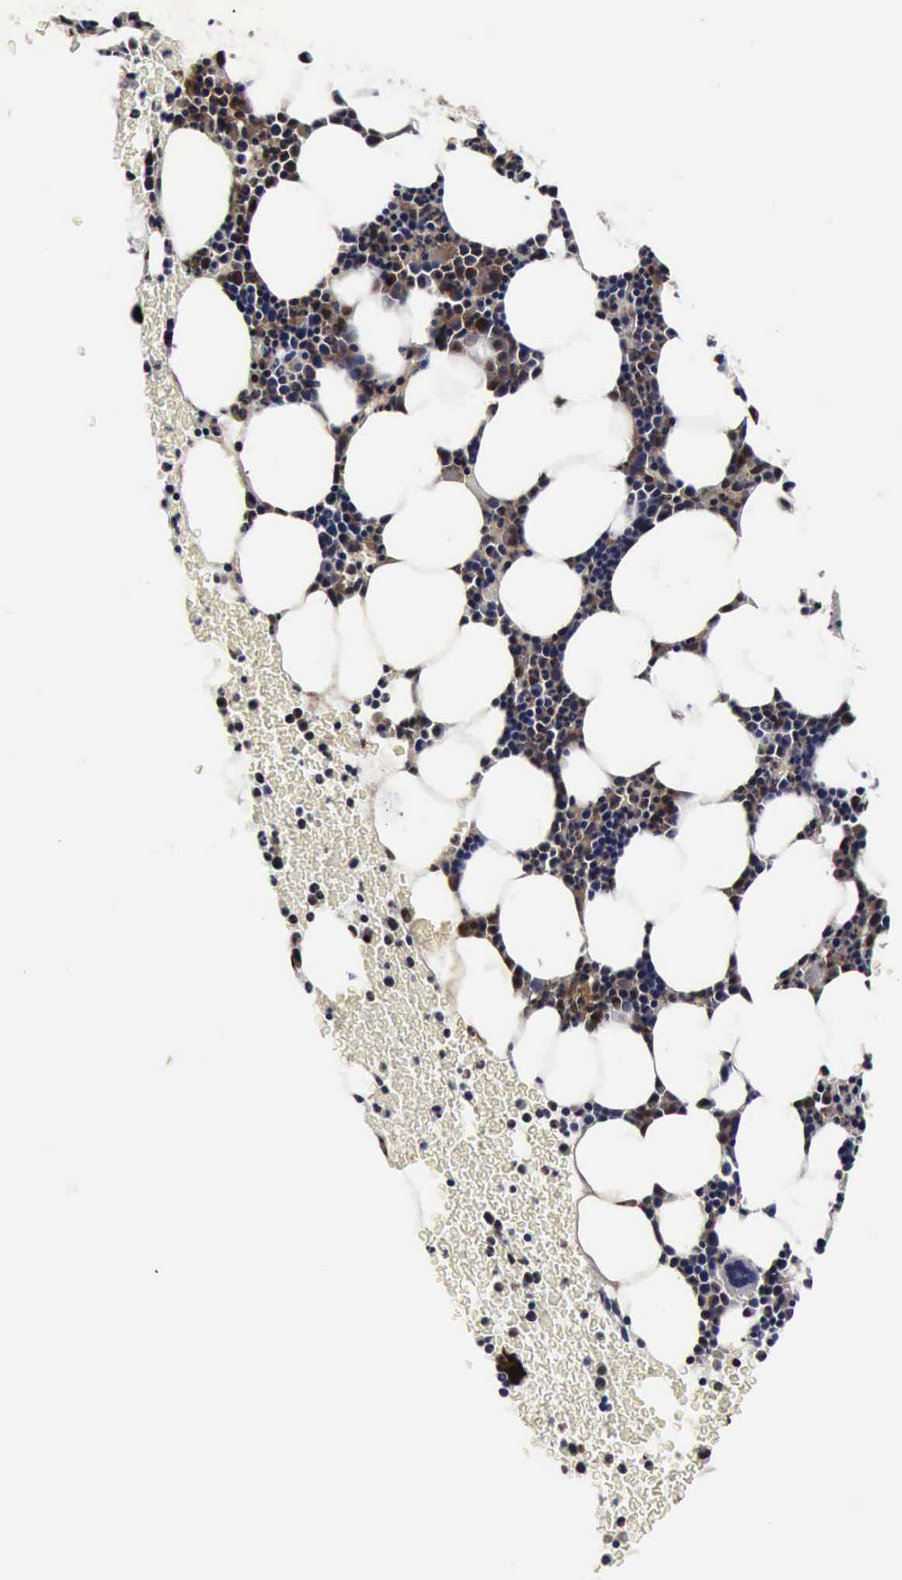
{"staining": {"intensity": "weak", "quantity": "25%-75%", "location": "cytoplasmic/membranous"}, "tissue": "bone marrow", "cell_type": "Hematopoietic cells", "image_type": "normal", "snomed": [{"axis": "morphology", "description": "Normal tissue, NOS"}, {"axis": "topography", "description": "Bone marrow"}], "caption": "Immunohistochemistry (IHC) micrograph of benign bone marrow stained for a protein (brown), which shows low levels of weak cytoplasmic/membranous staining in approximately 25%-75% of hematopoietic cells.", "gene": "UBC", "patient": {"sex": "female", "age": 53}}